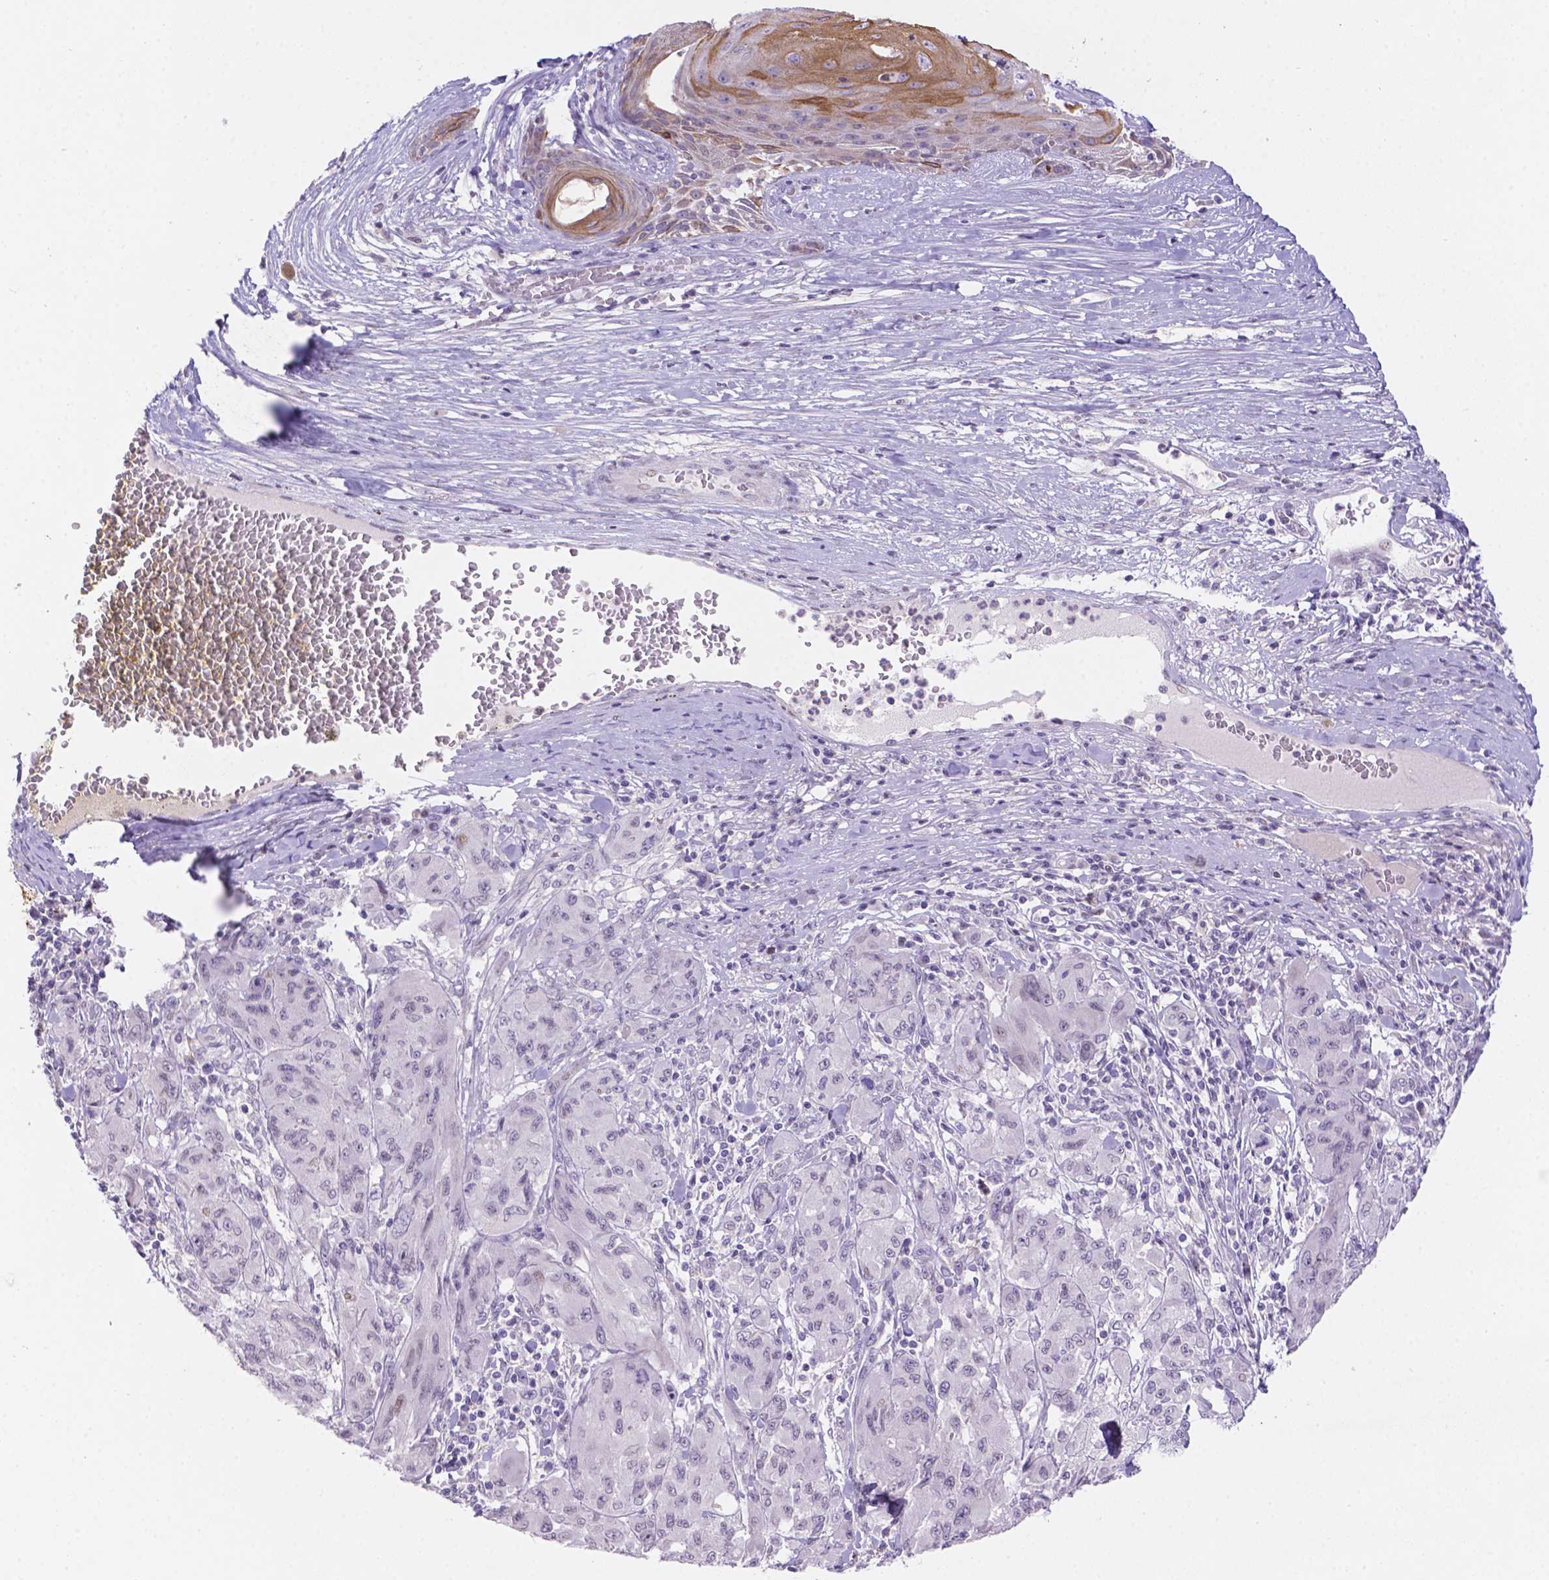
{"staining": {"intensity": "negative", "quantity": "none", "location": "none"}, "tissue": "melanoma", "cell_type": "Tumor cells", "image_type": "cancer", "snomed": [{"axis": "morphology", "description": "Malignant melanoma, NOS"}, {"axis": "topography", "description": "Skin"}], "caption": "An IHC micrograph of melanoma is shown. There is no staining in tumor cells of melanoma.", "gene": "DMWD", "patient": {"sex": "female", "age": 91}}